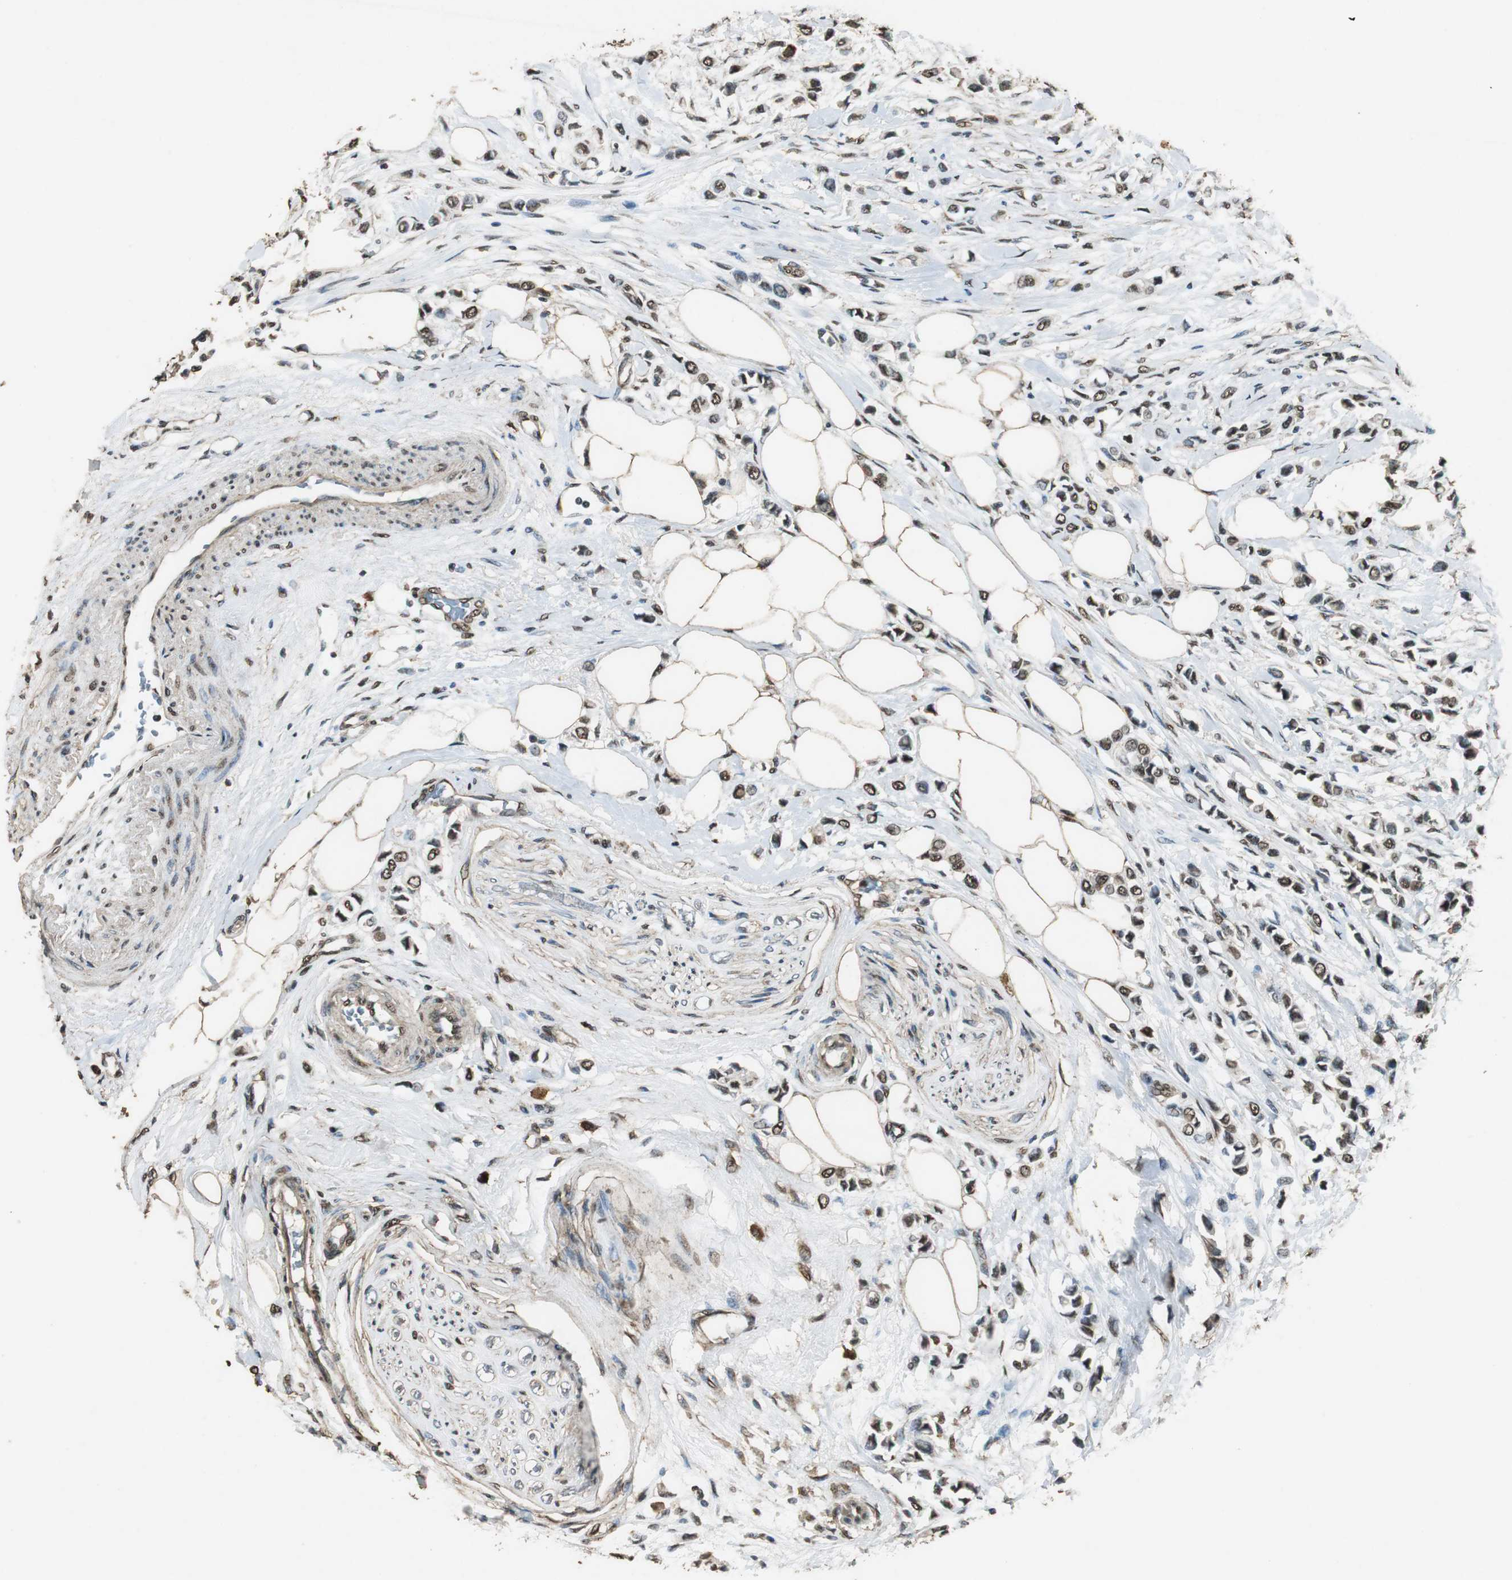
{"staining": {"intensity": "strong", "quantity": ">75%", "location": "cytoplasmic/membranous,nuclear"}, "tissue": "breast cancer", "cell_type": "Tumor cells", "image_type": "cancer", "snomed": [{"axis": "morphology", "description": "Lobular carcinoma"}, {"axis": "topography", "description": "Breast"}], "caption": "Human lobular carcinoma (breast) stained with a brown dye demonstrates strong cytoplasmic/membranous and nuclear positive staining in about >75% of tumor cells.", "gene": "PPP1R13B", "patient": {"sex": "female", "age": 51}}